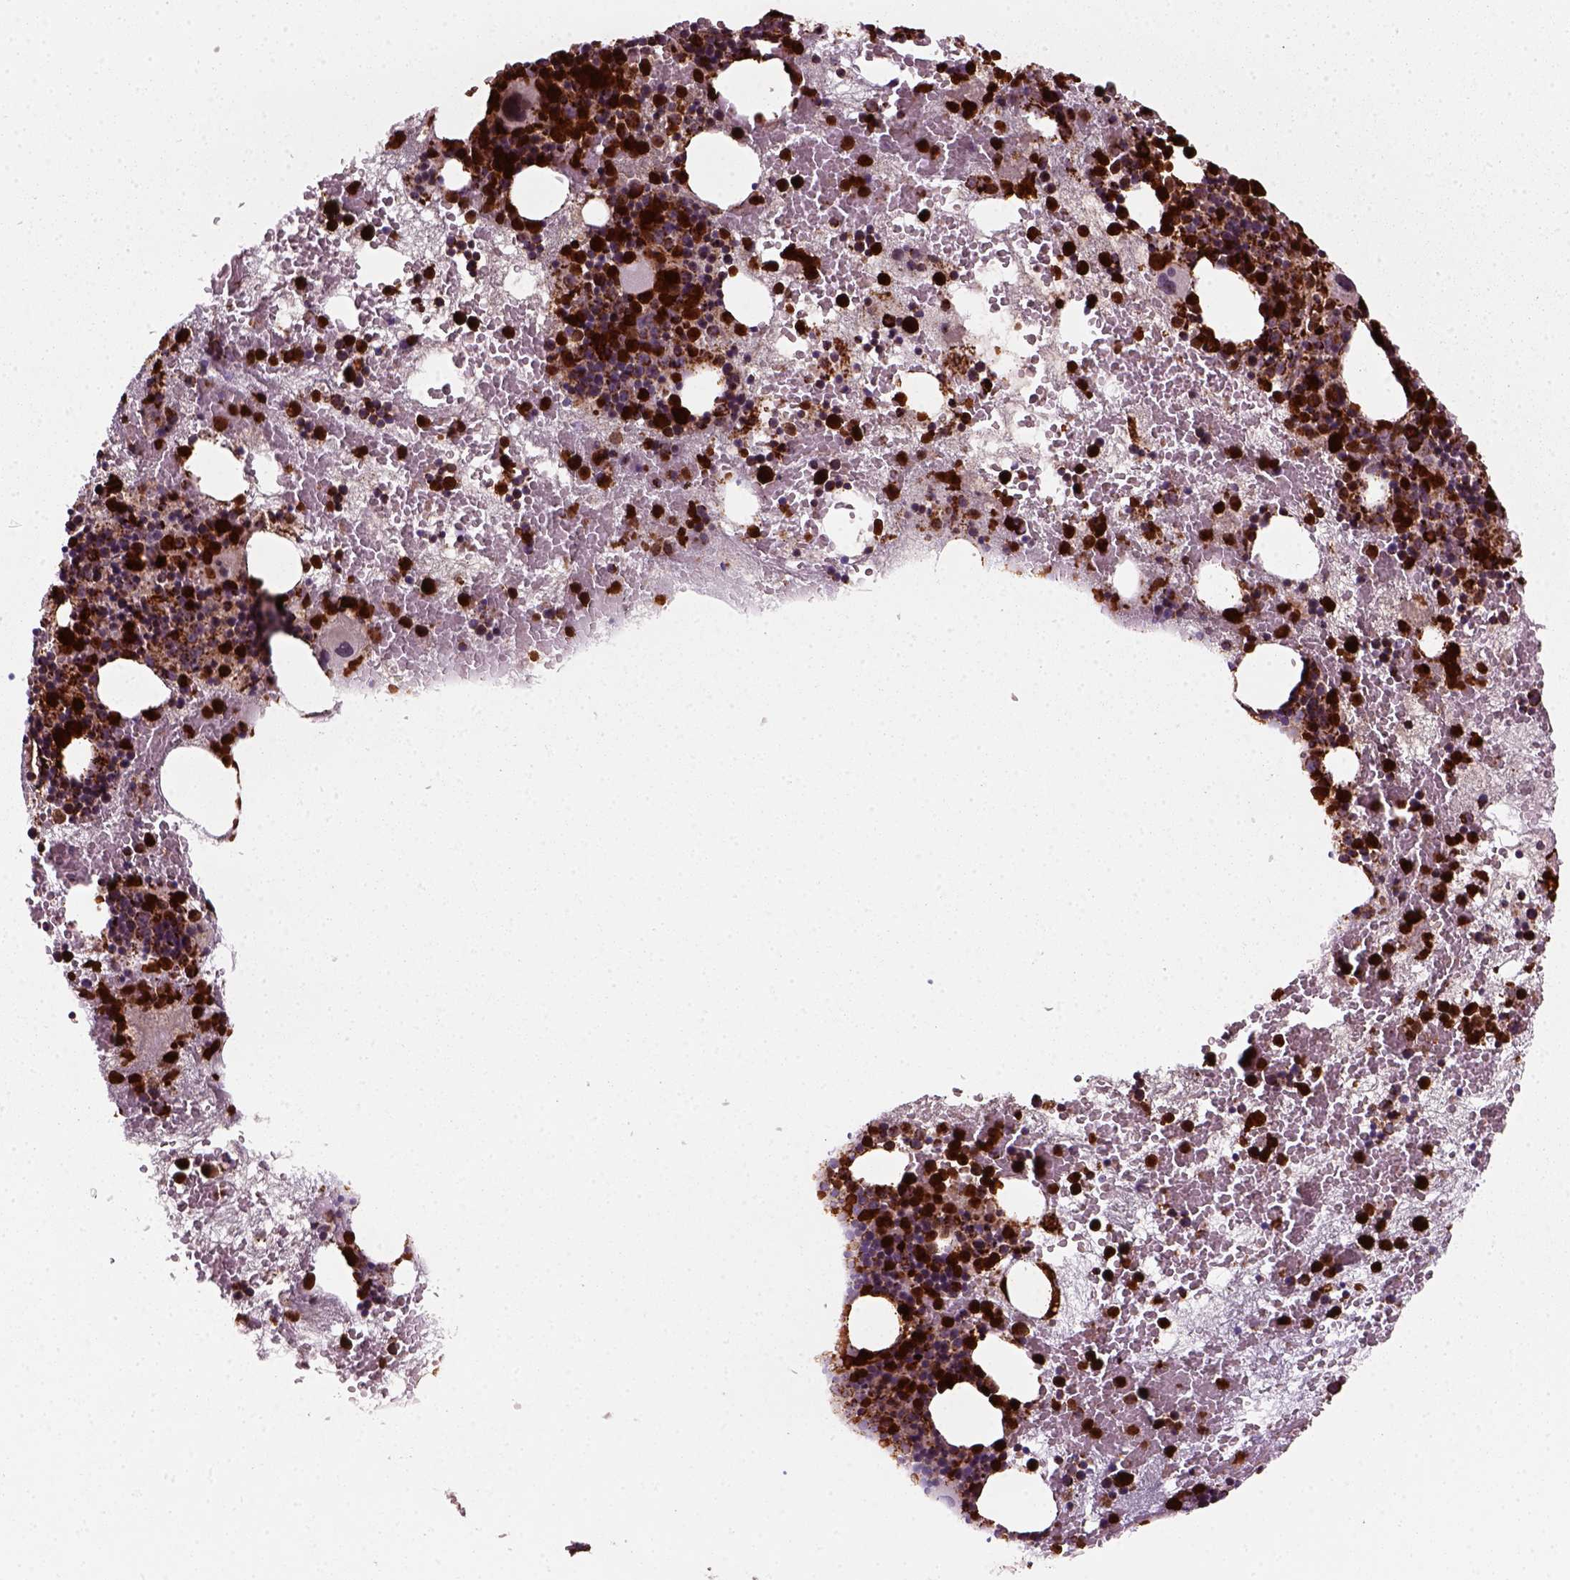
{"staining": {"intensity": "strong", "quantity": ">75%", "location": "cytoplasmic/membranous"}, "tissue": "bone marrow", "cell_type": "Hematopoietic cells", "image_type": "normal", "snomed": [{"axis": "morphology", "description": "Normal tissue, NOS"}, {"axis": "topography", "description": "Bone marrow"}], "caption": "Immunohistochemical staining of benign human bone marrow displays >75% levels of strong cytoplasmic/membranous protein staining in approximately >75% of hematopoietic cells.", "gene": "NUDT16L1", "patient": {"sex": "male", "age": 79}}